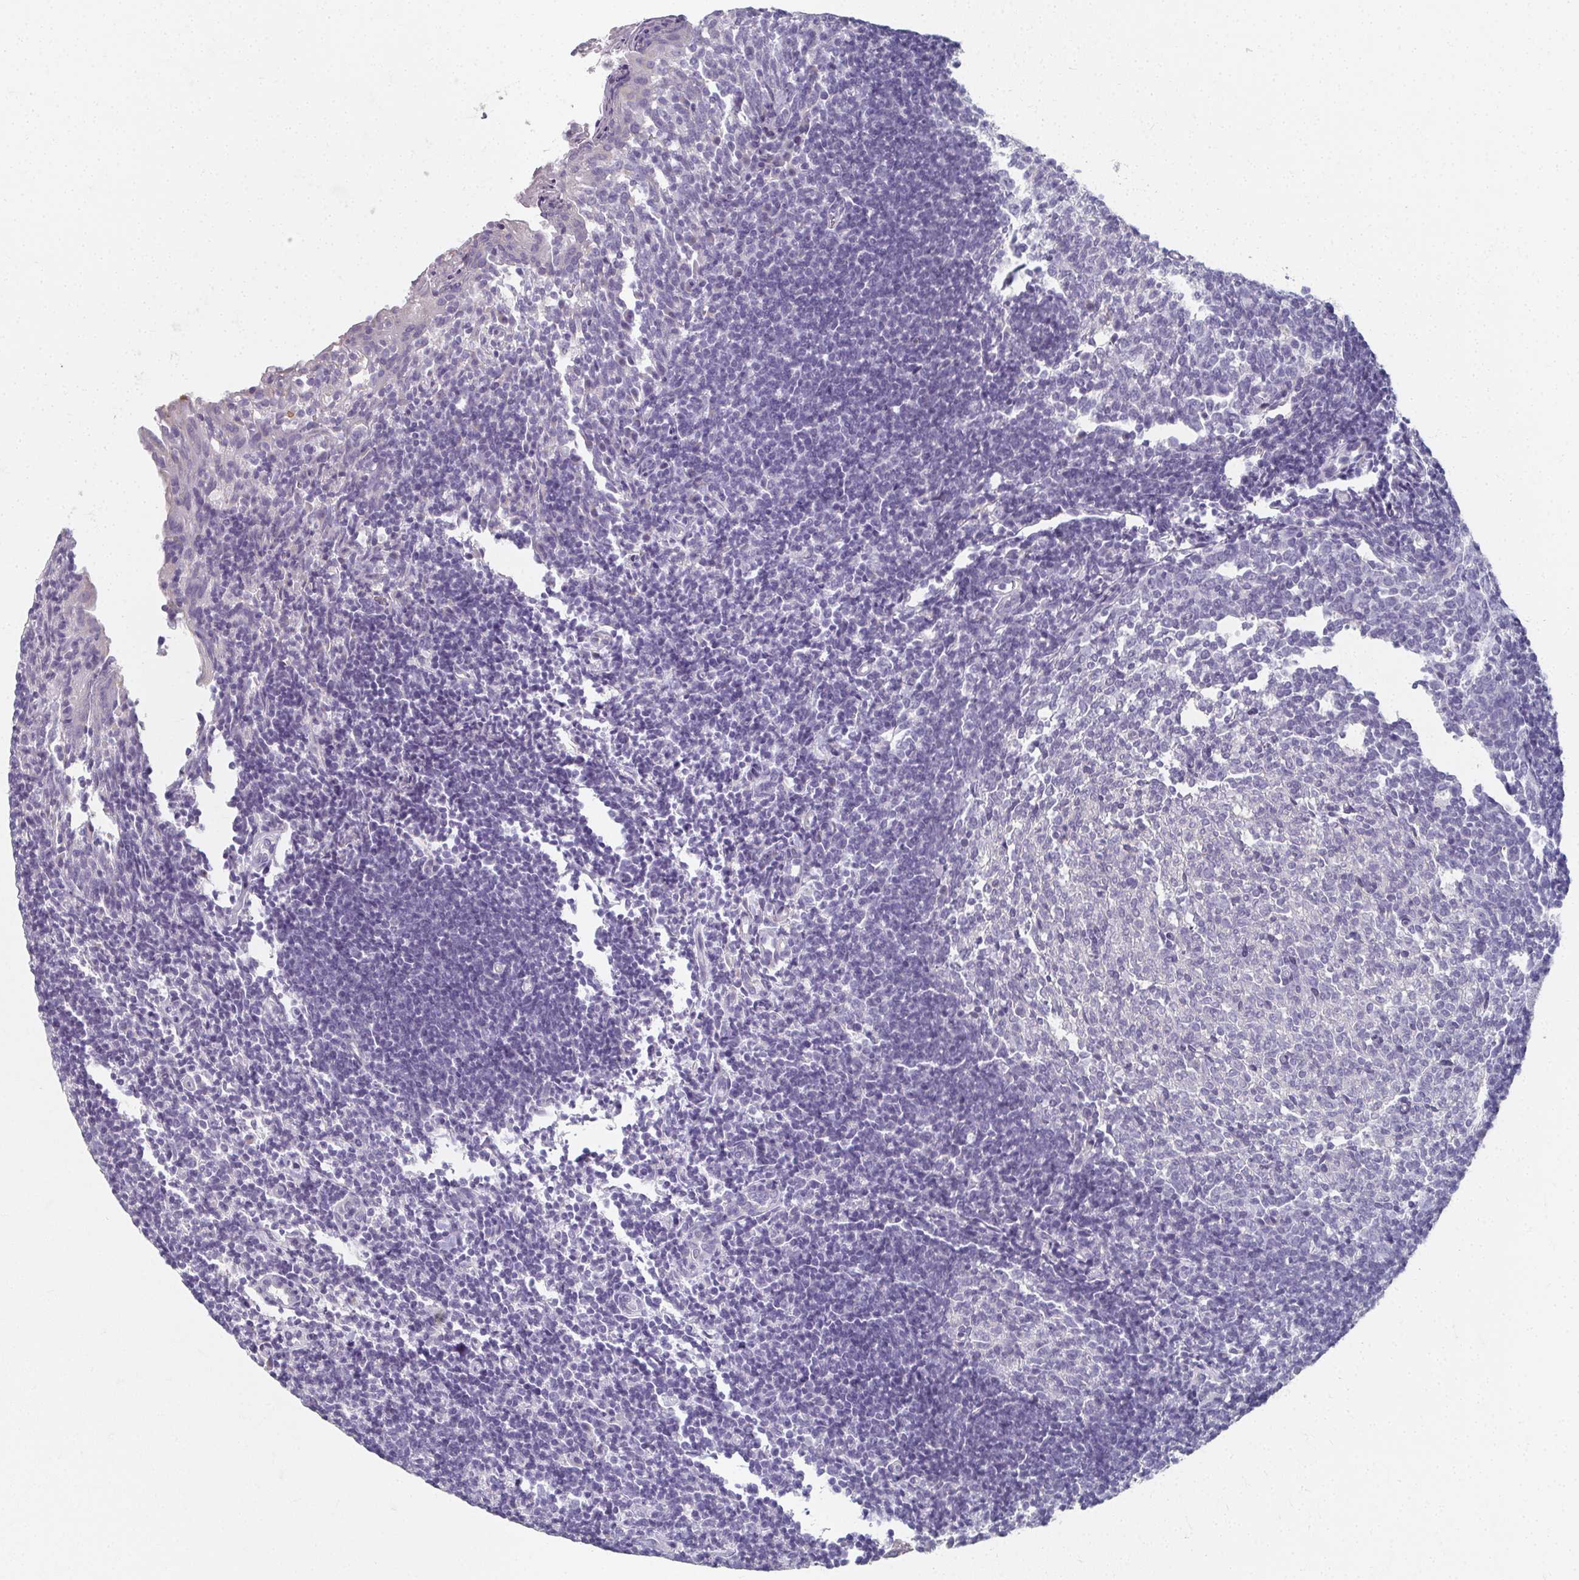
{"staining": {"intensity": "negative", "quantity": "none", "location": "none"}, "tissue": "tonsil", "cell_type": "Germinal center cells", "image_type": "normal", "snomed": [{"axis": "morphology", "description": "Normal tissue, NOS"}, {"axis": "topography", "description": "Tonsil"}], "caption": "Protein analysis of benign tonsil displays no significant staining in germinal center cells. The staining was performed using DAB to visualize the protein expression in brown, while the nuclei were stained in blue with hematoxylin (Magnification: 20x).", "gene": "CAMKV", "patient": {"sex": "female", "age": 10}}